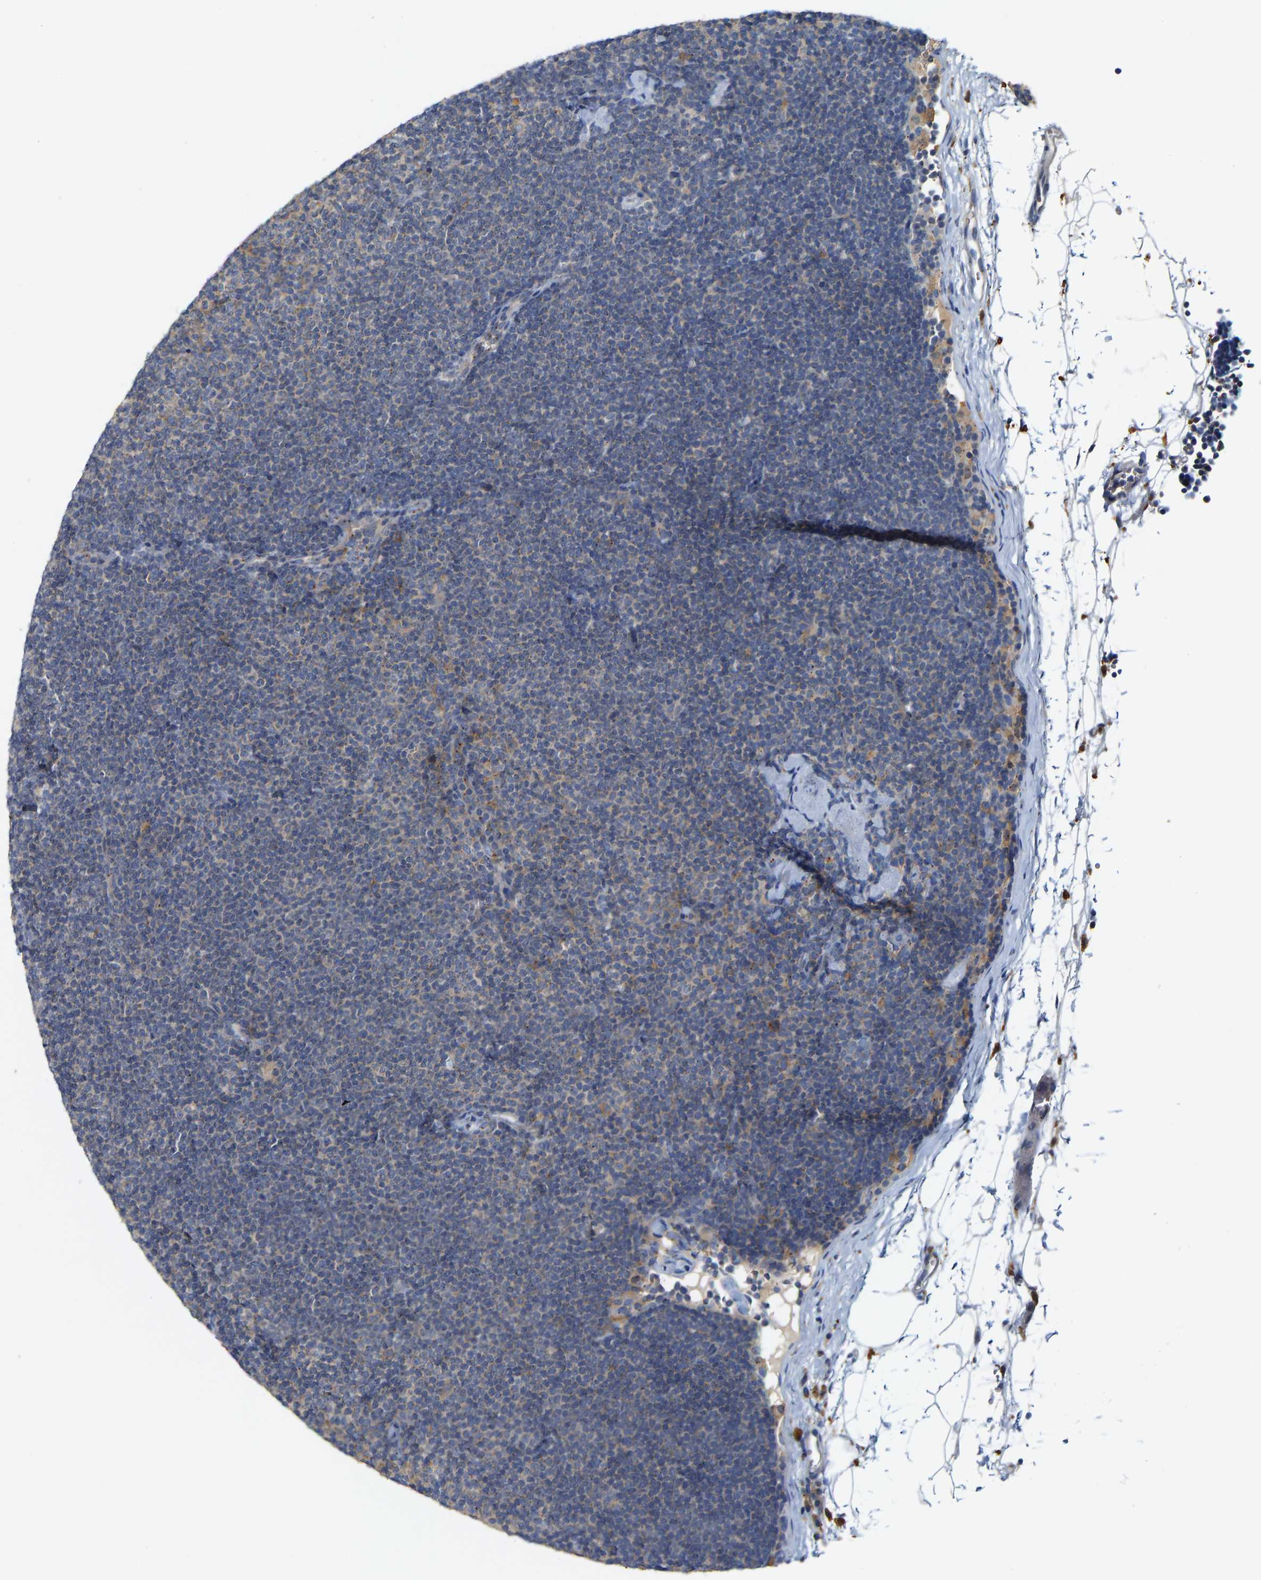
{"staining": {"intensity": "weak", "quantity": "<25%", "location": "cytoplasmic/membranous"}, "tissue": "lymphoma", "cell_type": "Tumor cells", "image_type": "cancer", "snomed": [{"axis": "morphology", "description": "Malignant lymphoma, non-Hodgkin's type, Low grade"}, {"axis": "topography", "description": "Lymph node"}], "caption": "This is an immunohistochemistry histopathology image of human lymphoma. There is no positivity in tumor cells.", "gene": "PCNT", "patient": {"sex": "female", "age": 53}}